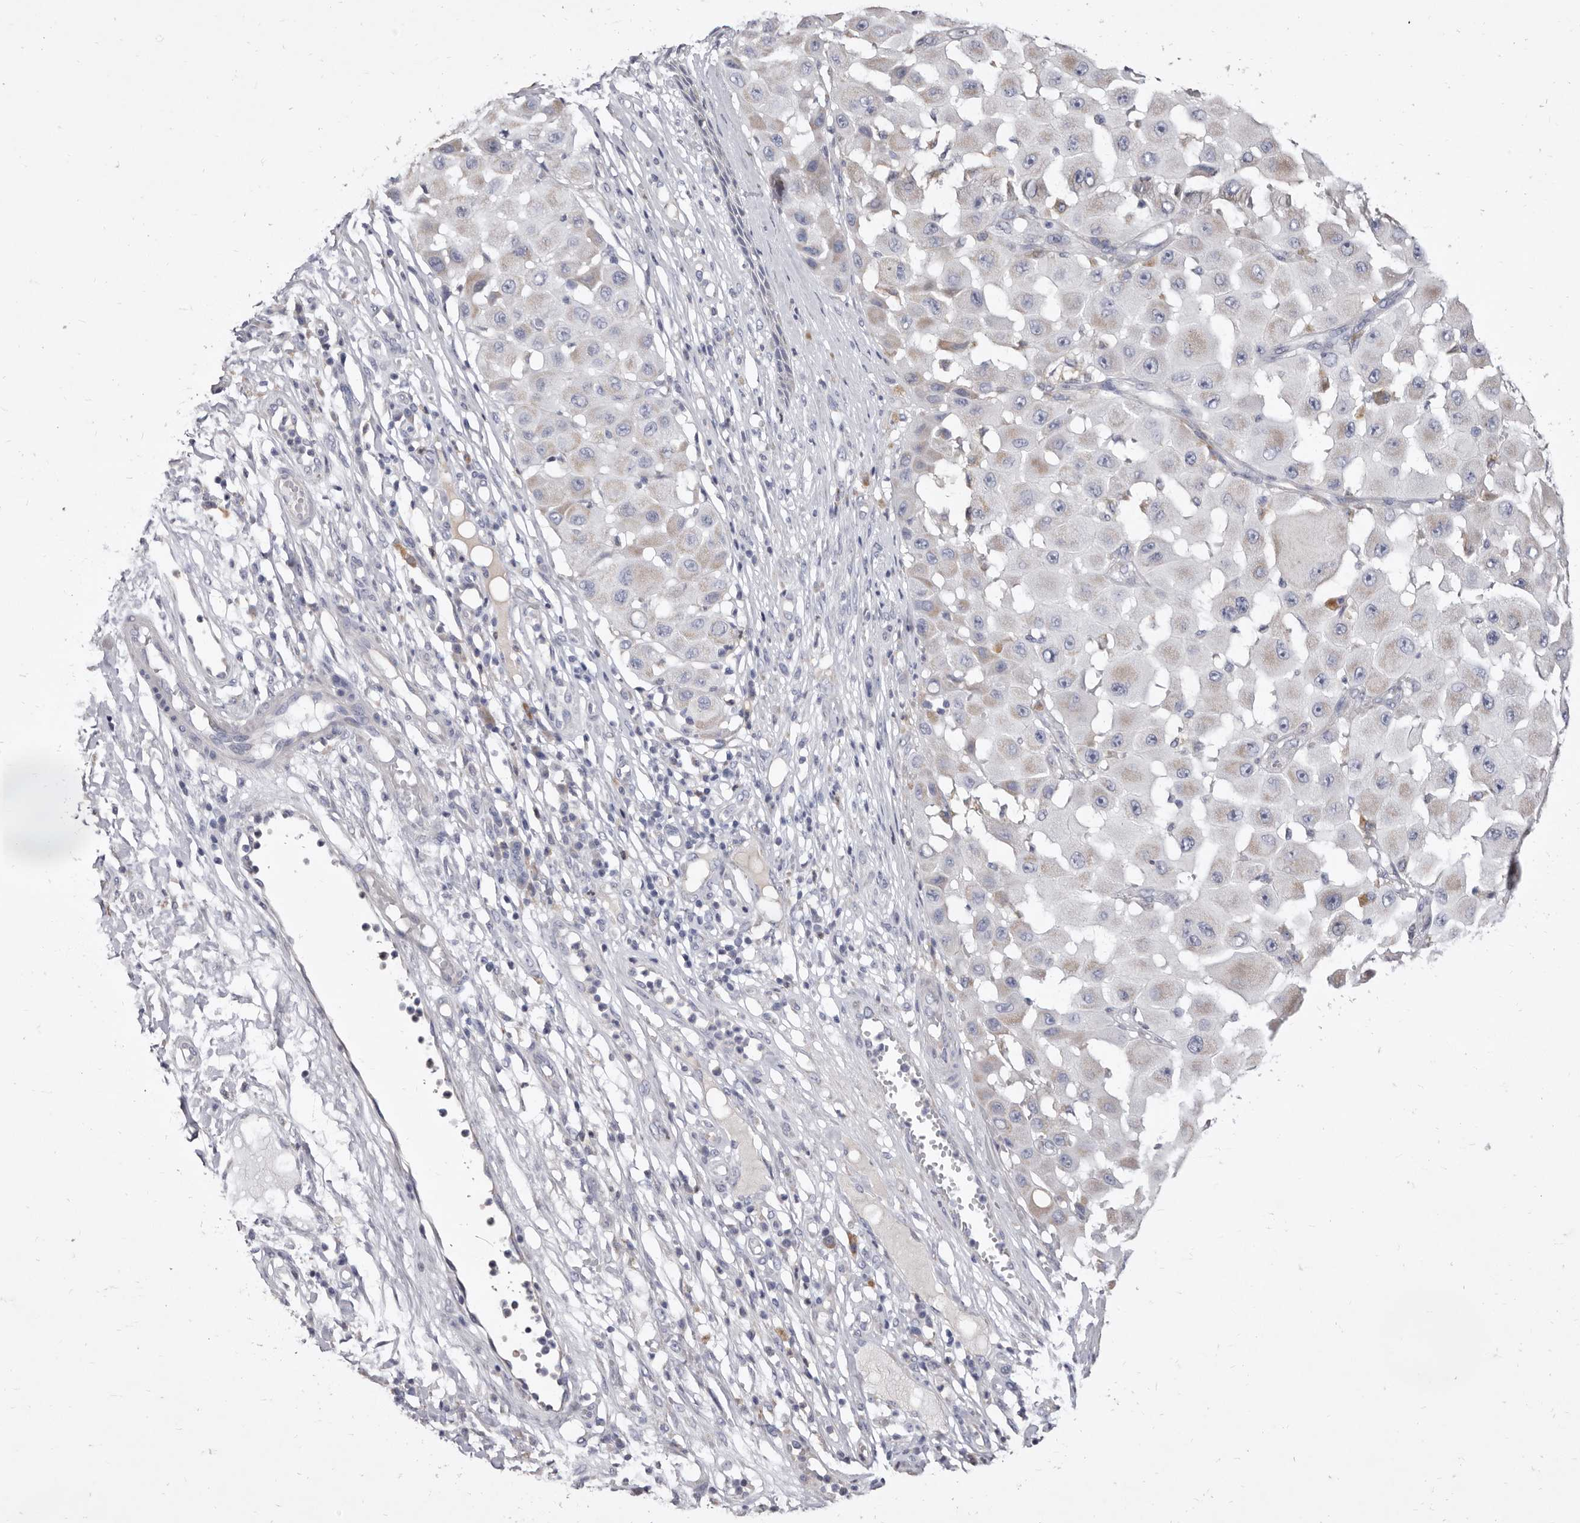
{"staining": {"intensity": "weak", "quantity": "<25%", "location": "cytoplasmic/membranous"}, "tissue": "melanoma", "cell_type": "Tumor cells", "image_type": "cancer", "snomed": [{"axis": "morphology", "description": "Malignant melanoma, NOS"}, {"axis": "topography", "description": "Skin"}], "caption": "This is an immunohistochemistry histopathology image of human malignant melanoma. There is no expression in tumor cells.", "gene": "CYP2E1", "patient": {"sex": "female", "age": 81}}